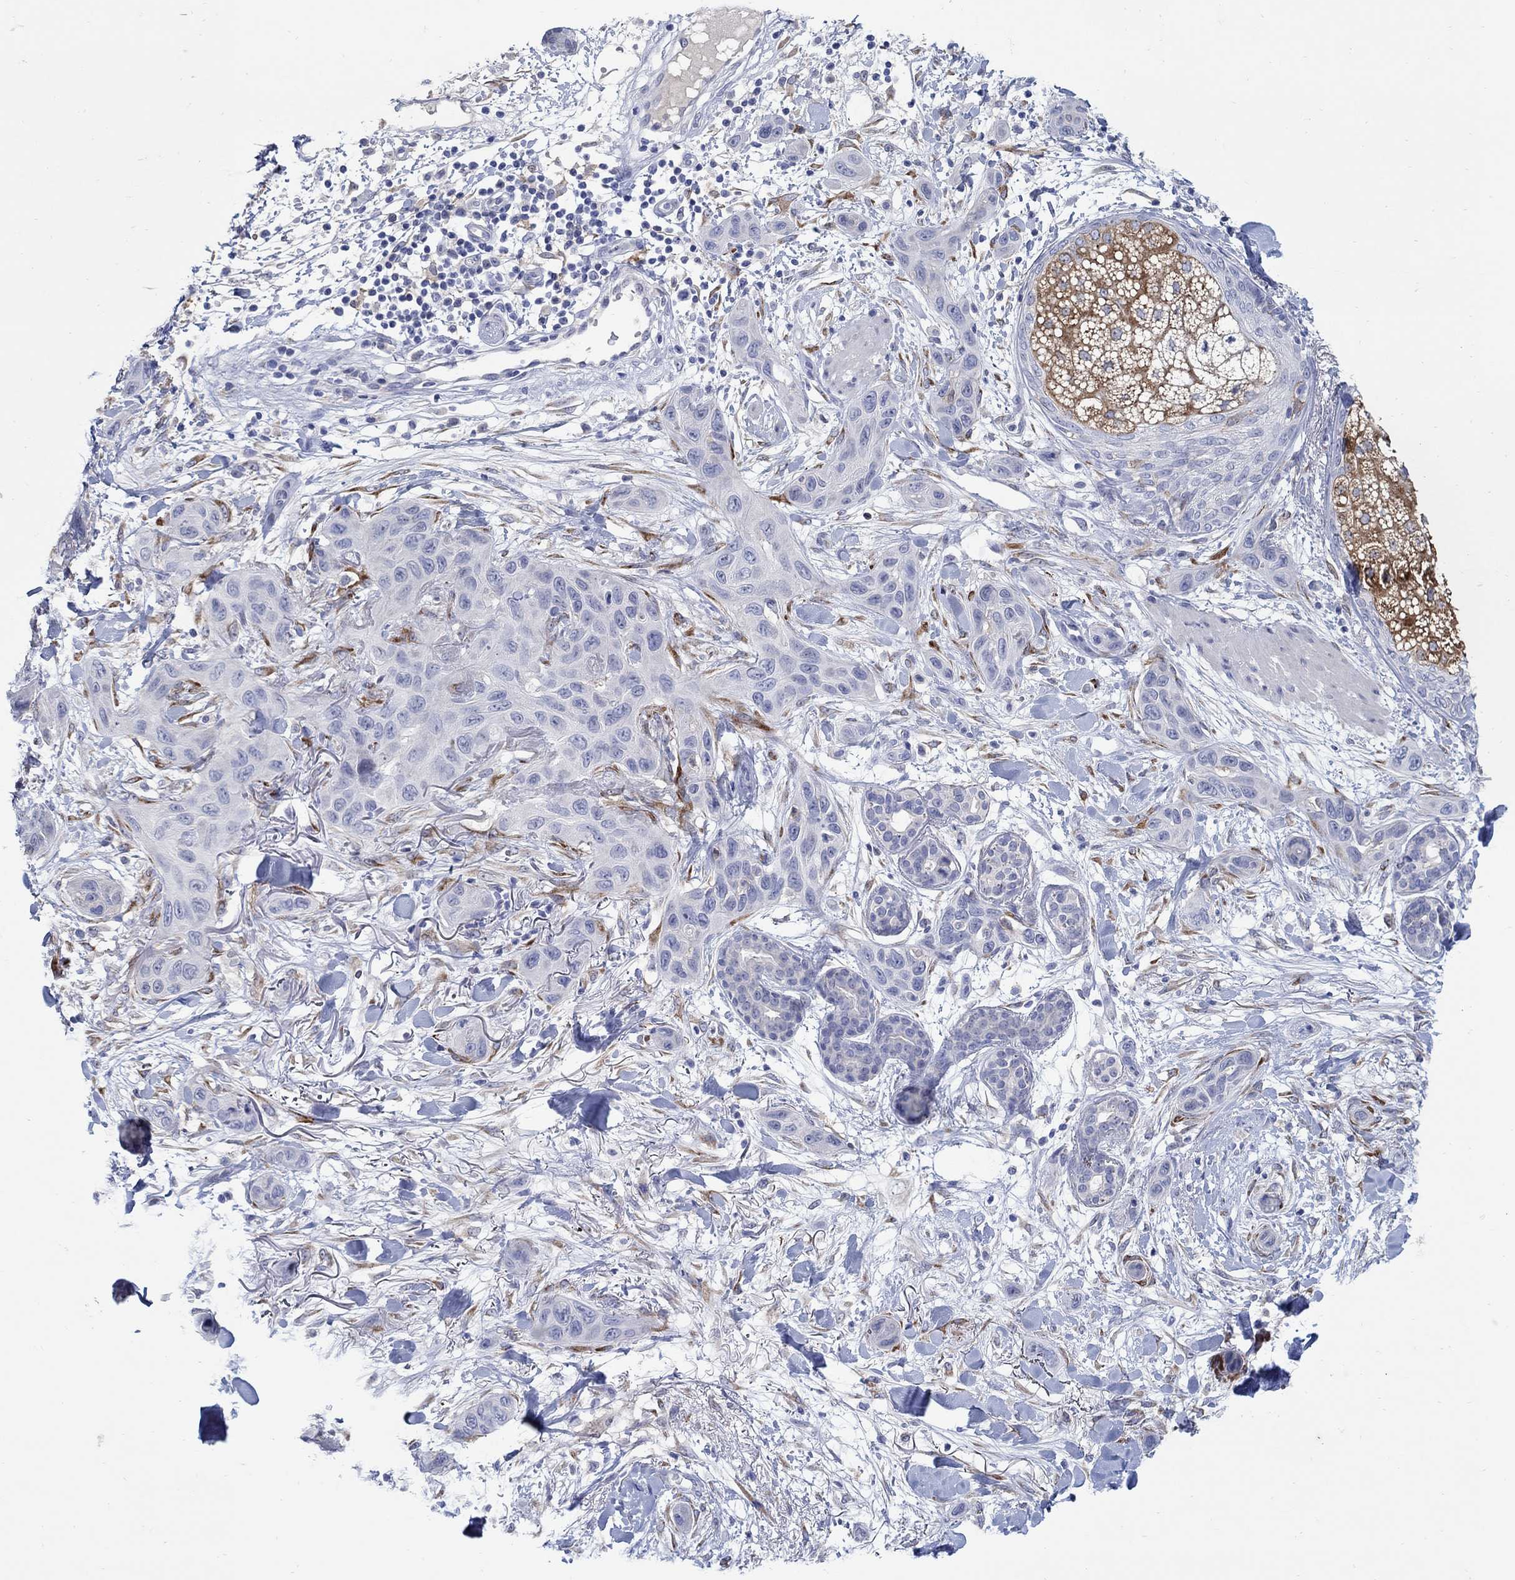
{"staining": {"intensity": "negative", "quantity": "none", "location": "none"}, "tissue": "skin cancer", "cell_type": "Tumor cells", "image_type": "cancer", "snomed": [{"axis": "morphology", "description": "Squamous cell carcinoma, NOS"}, {"axis": "topography", "description": "Skin"}], "caption": "Immunohistochemical staining of skin squamous cell carcinoma shows no significant staining in tumor cells. (DAB (3,3'-diaminobenzidine) immunohistochemistry with hematoxylin counter stain).", "gene": "REEP2", "patient": {"sex": "male", "age": 78}}